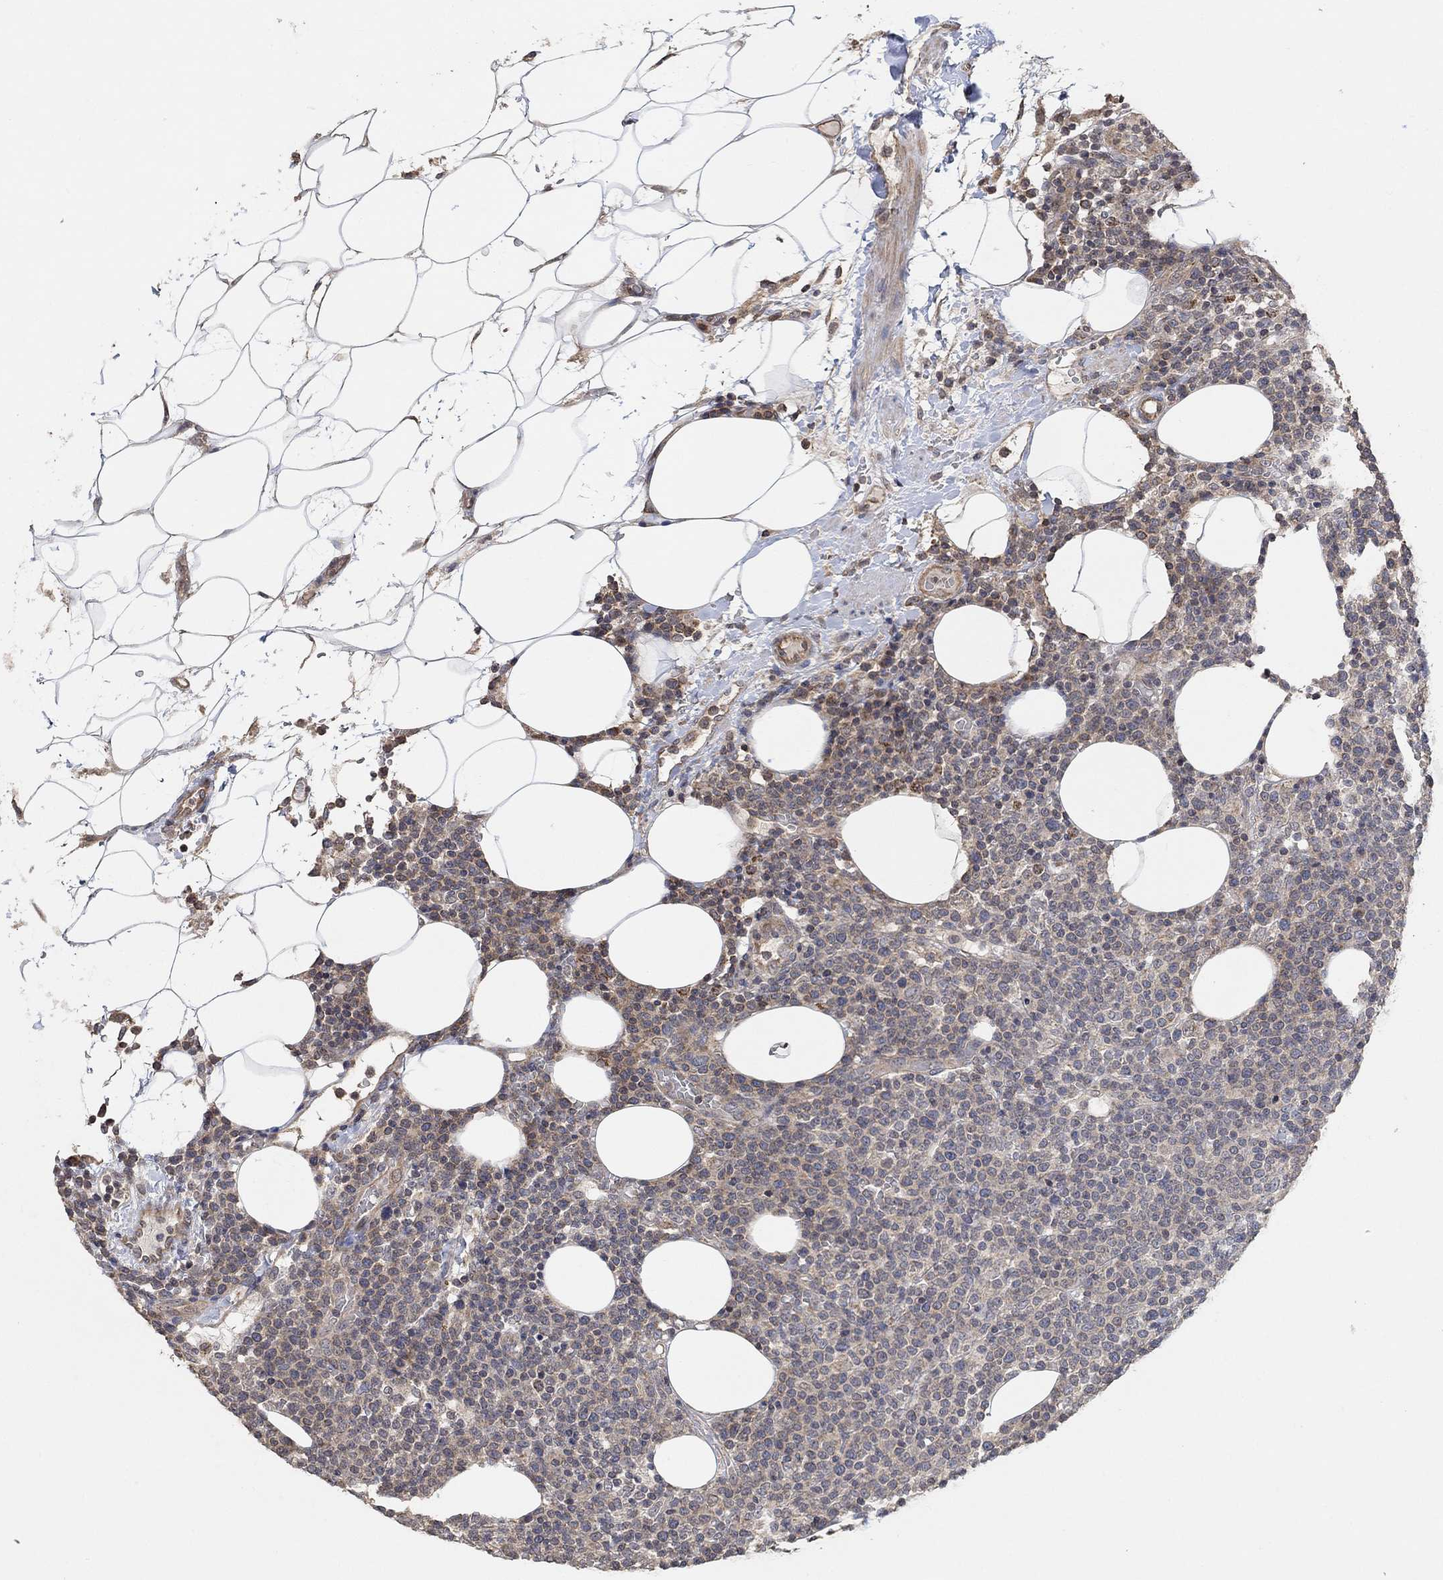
{"staining": {"intensity": "negative", "quantity": "none", "location": "none"}, "tissue": "lymphoma", "cell_type": "Tumor cells", "image_type": "cancer", "snomed": [{"axis": "morphology", "description": "Malignant lymphoma, non-Hodgkin's type, High grade"}, {"axis": "topography", "description": "Lymph node"}], "caption": "High power microscopy histopathology image of an IHC micrograph of malignant lymphoma, non-Hodgkin's type (high-grade), revealing no significant expression in tumor cells.", "gene": "UNC5B", "patient": {"sex": "male", "age": 61}}